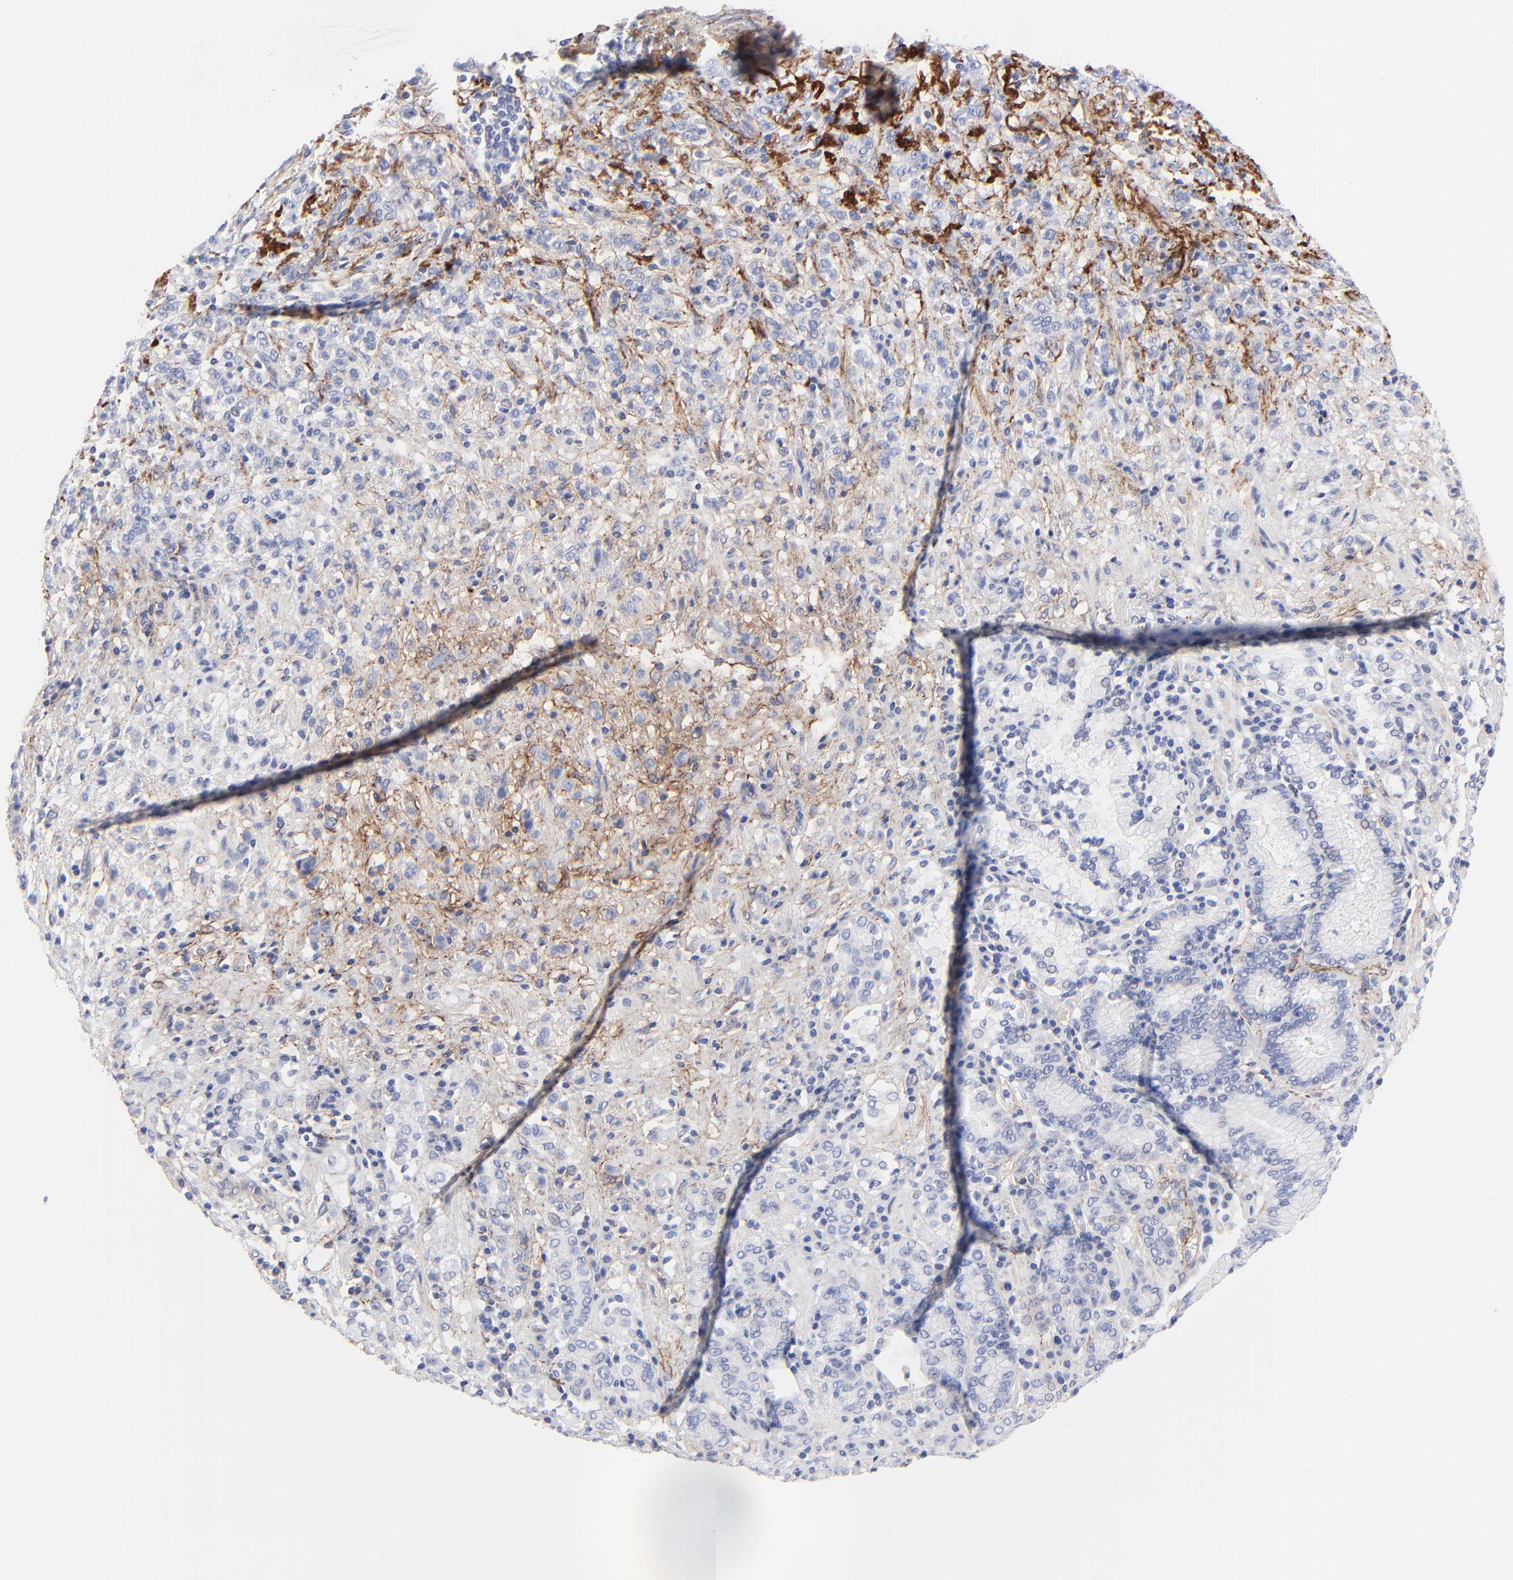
{"staining": {"intensity": "moderate", "quantity": "<25%", "location": "cytoplasmic/membranous"}, "tissue": "stomach cancer", "cell_type": "Tumor cells", "image_type": "cancer", "snomed": [{"axis": "morphology", "description": "Adenocarcinoma, NOS"}, {"axis": "topography", "description": "Stomach, lower"}], "caption": "Protein analysis of stomach cancer (adenocarcinoma) tissue reveals moderate cytoplasmic/membranous expression in approximately <25% of tumor cells. (brown staining indicates protein expression, while blue staining denotes nuclei).", "gene": "FBLN2", "patient": {"sex": "male", "age": 88}}